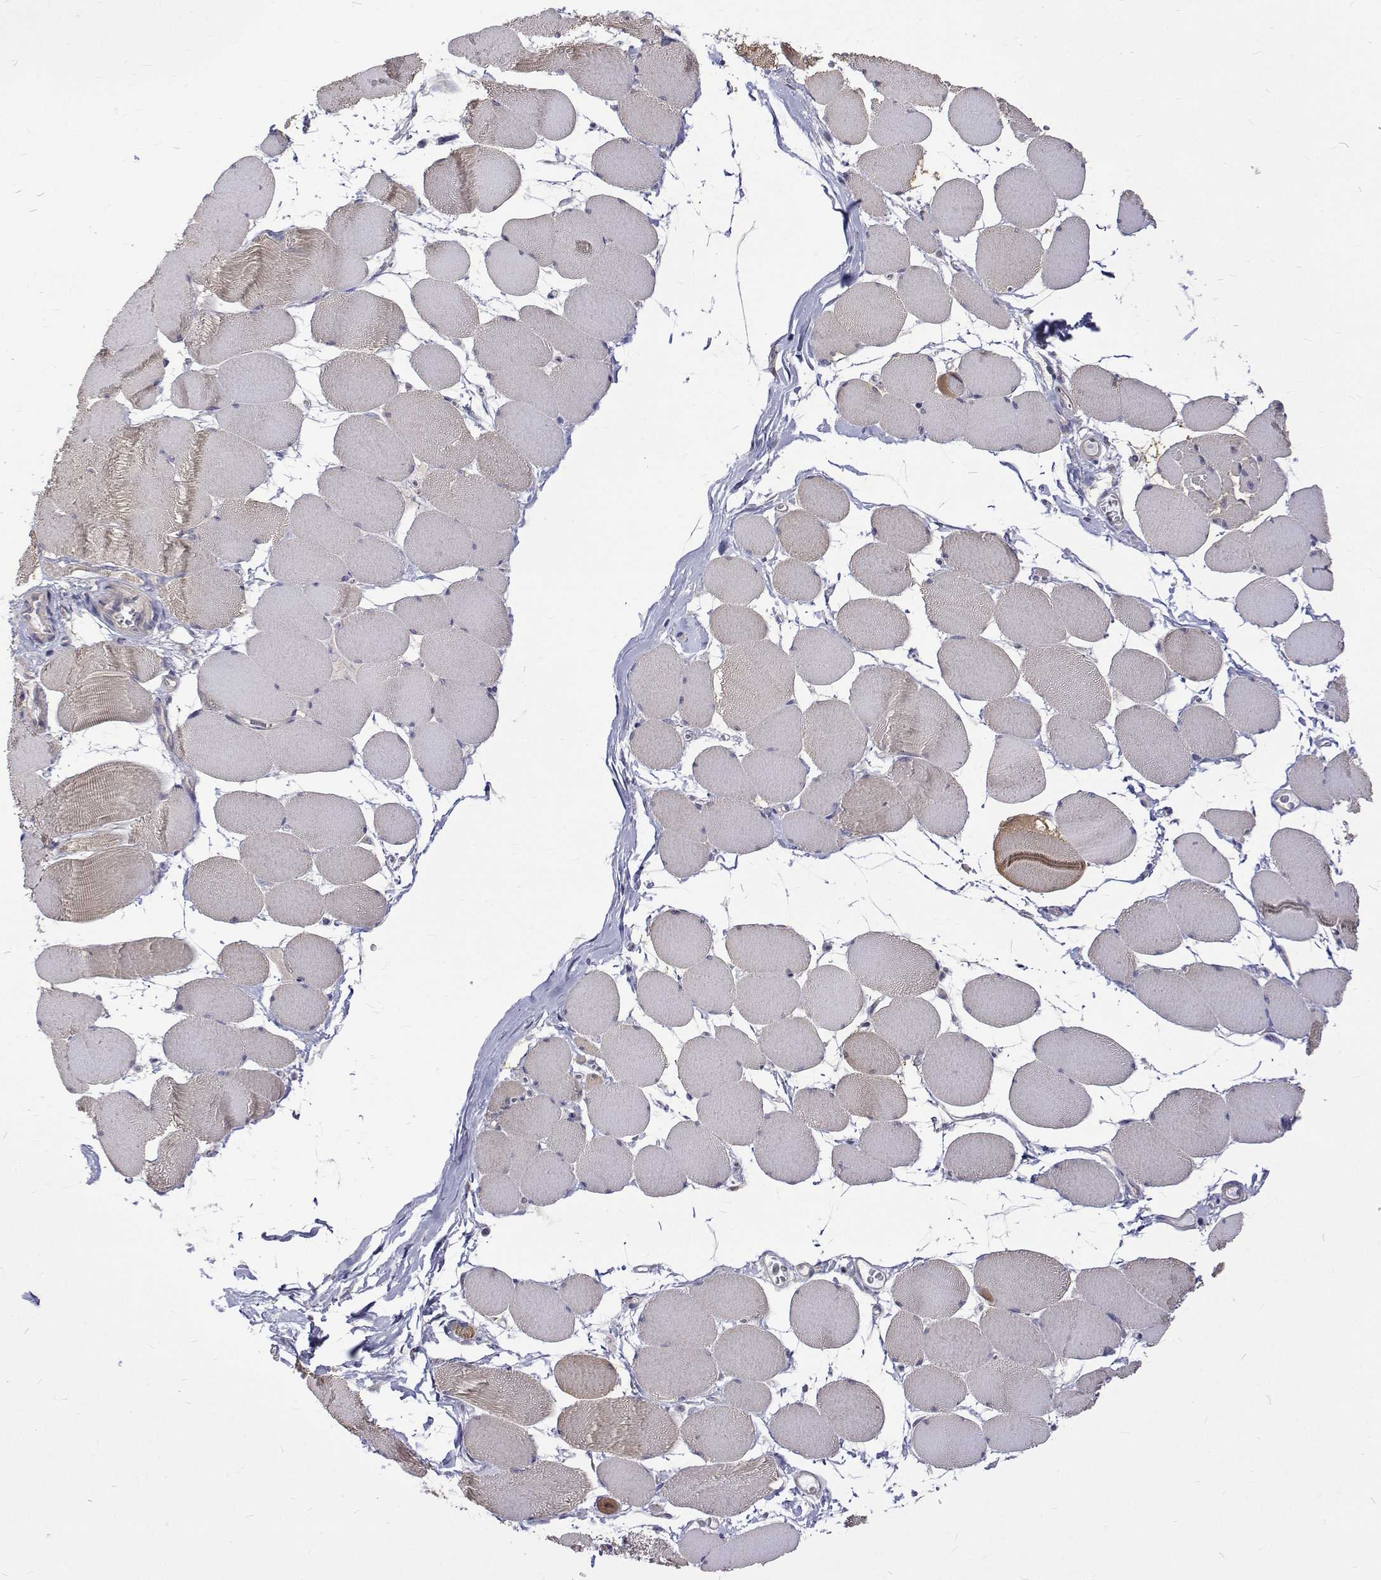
{"staining": {"intensity": "weak", "quantity": "<25%", "location": "cytoplasmic/membranous"}, "tissue": "skeletal muscle", "cell_type": "Myocytes", "image_type": "normal", "snomed": [{"axis": "morphology", "description": "Normal tissue, NOS"}, {"axis": "topography", "description": "Skeletal muscle"}], "caption": "This is an immunohistochemistry histopathology image of unremarkable skeletal muscle. There is no staining in myocytes.", "gene": "PADI1", "patient": {"sex": "female", "age": 75}}